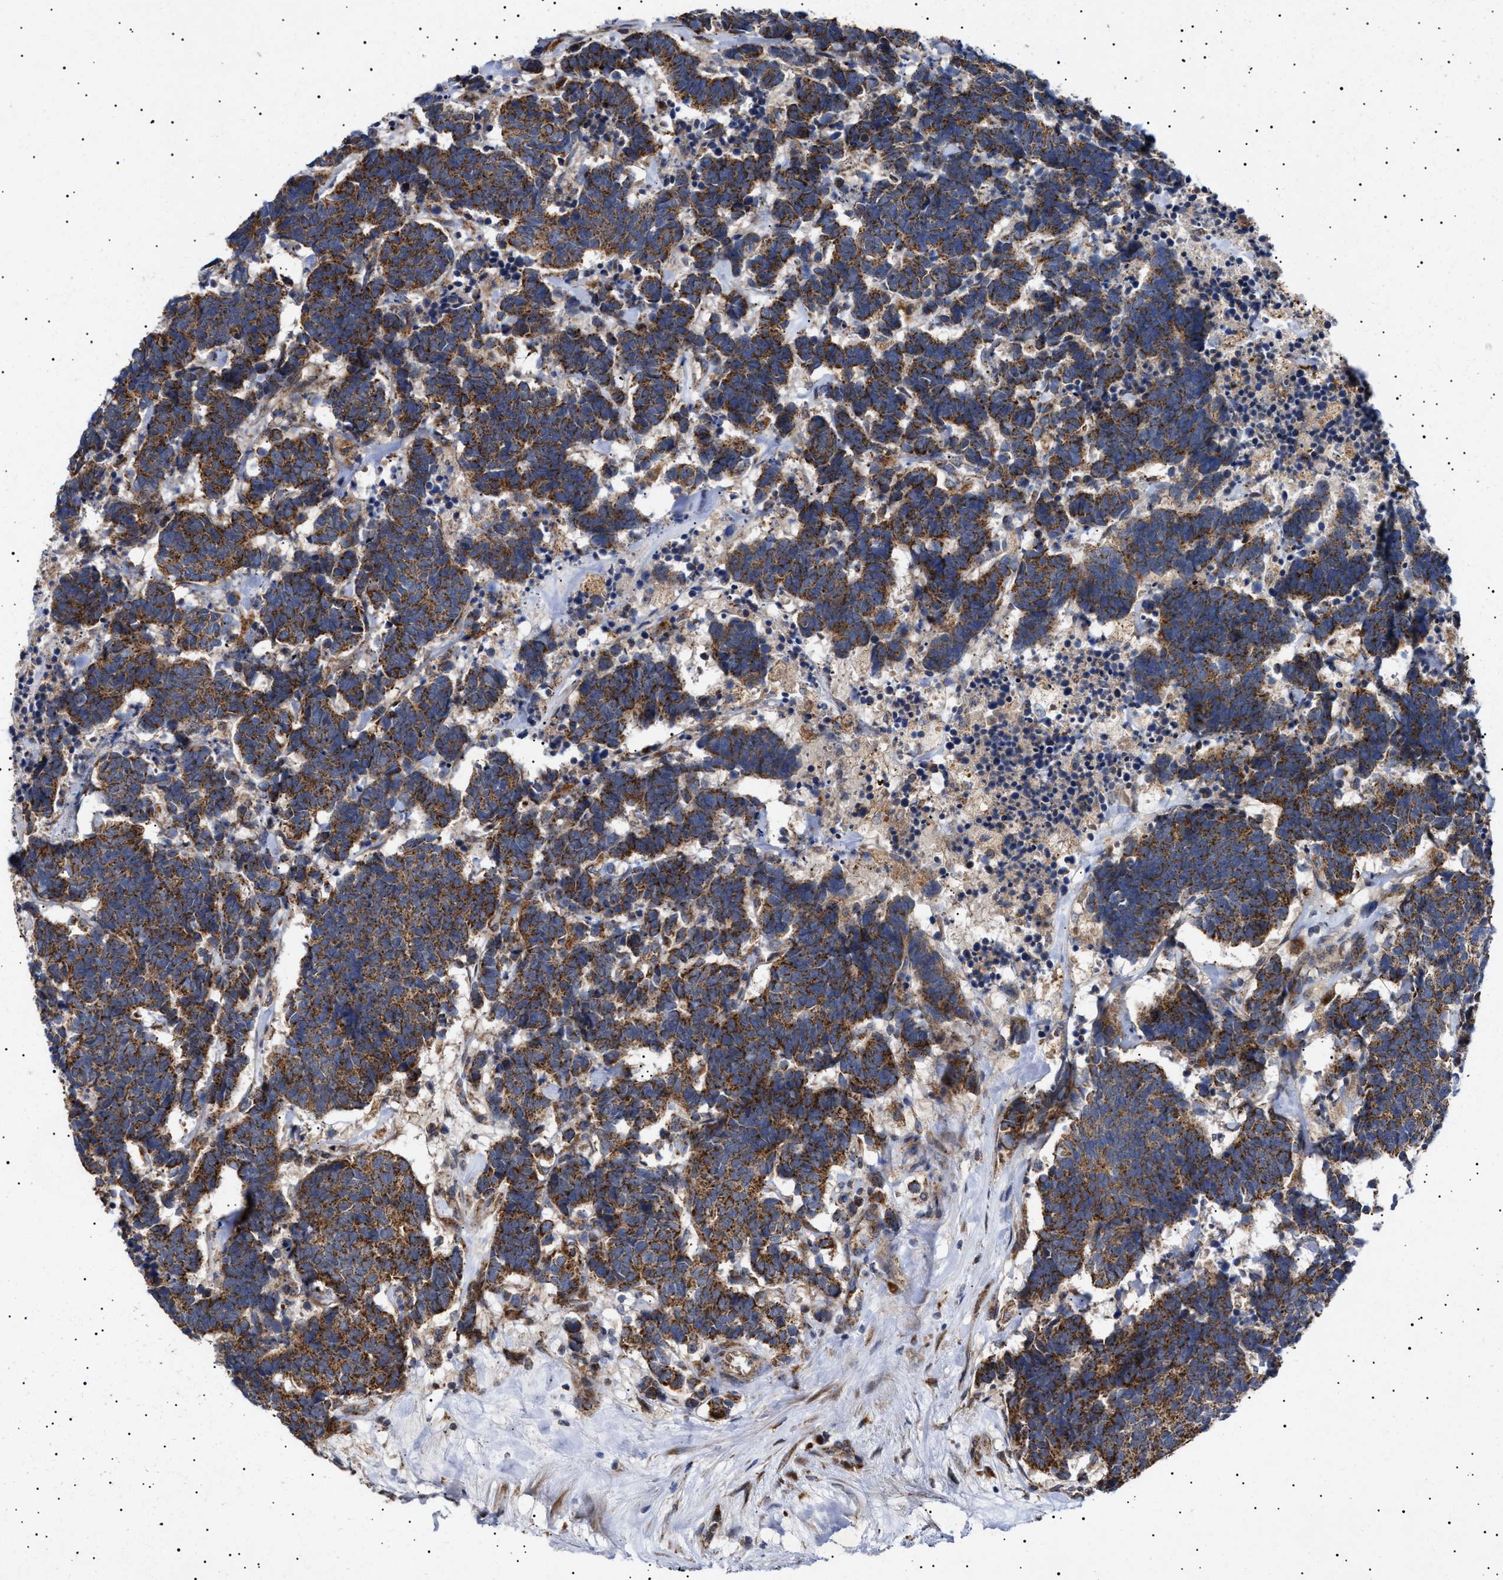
{"staining": {"intensity": "strong", "quantity": ">75%", "location": "cytoplasmic/membranous"}, "tissue": "carcinoid", "cell_type": "Tumor cells", "image_type": "cancer", "snomed": [{"axis": "morphology", "description": "Carcinoma, NOS"}, {"axis": "morphology", "description": "Carcinoid, malignant, NOS"}, {"axis": "topography", "description": "Urinary bladder"}], "caption": "High-magnification brightfield microscopy of carcinoid stained with DAB (brown) and counterstained with hematoxylin (blue). tumor cells exhibit strong cytoplasmic/membranous staining is appreciated in approximately>75% of cells.", "gene": "MRPL10", "patient": {"sex": "male", "age": 57}}